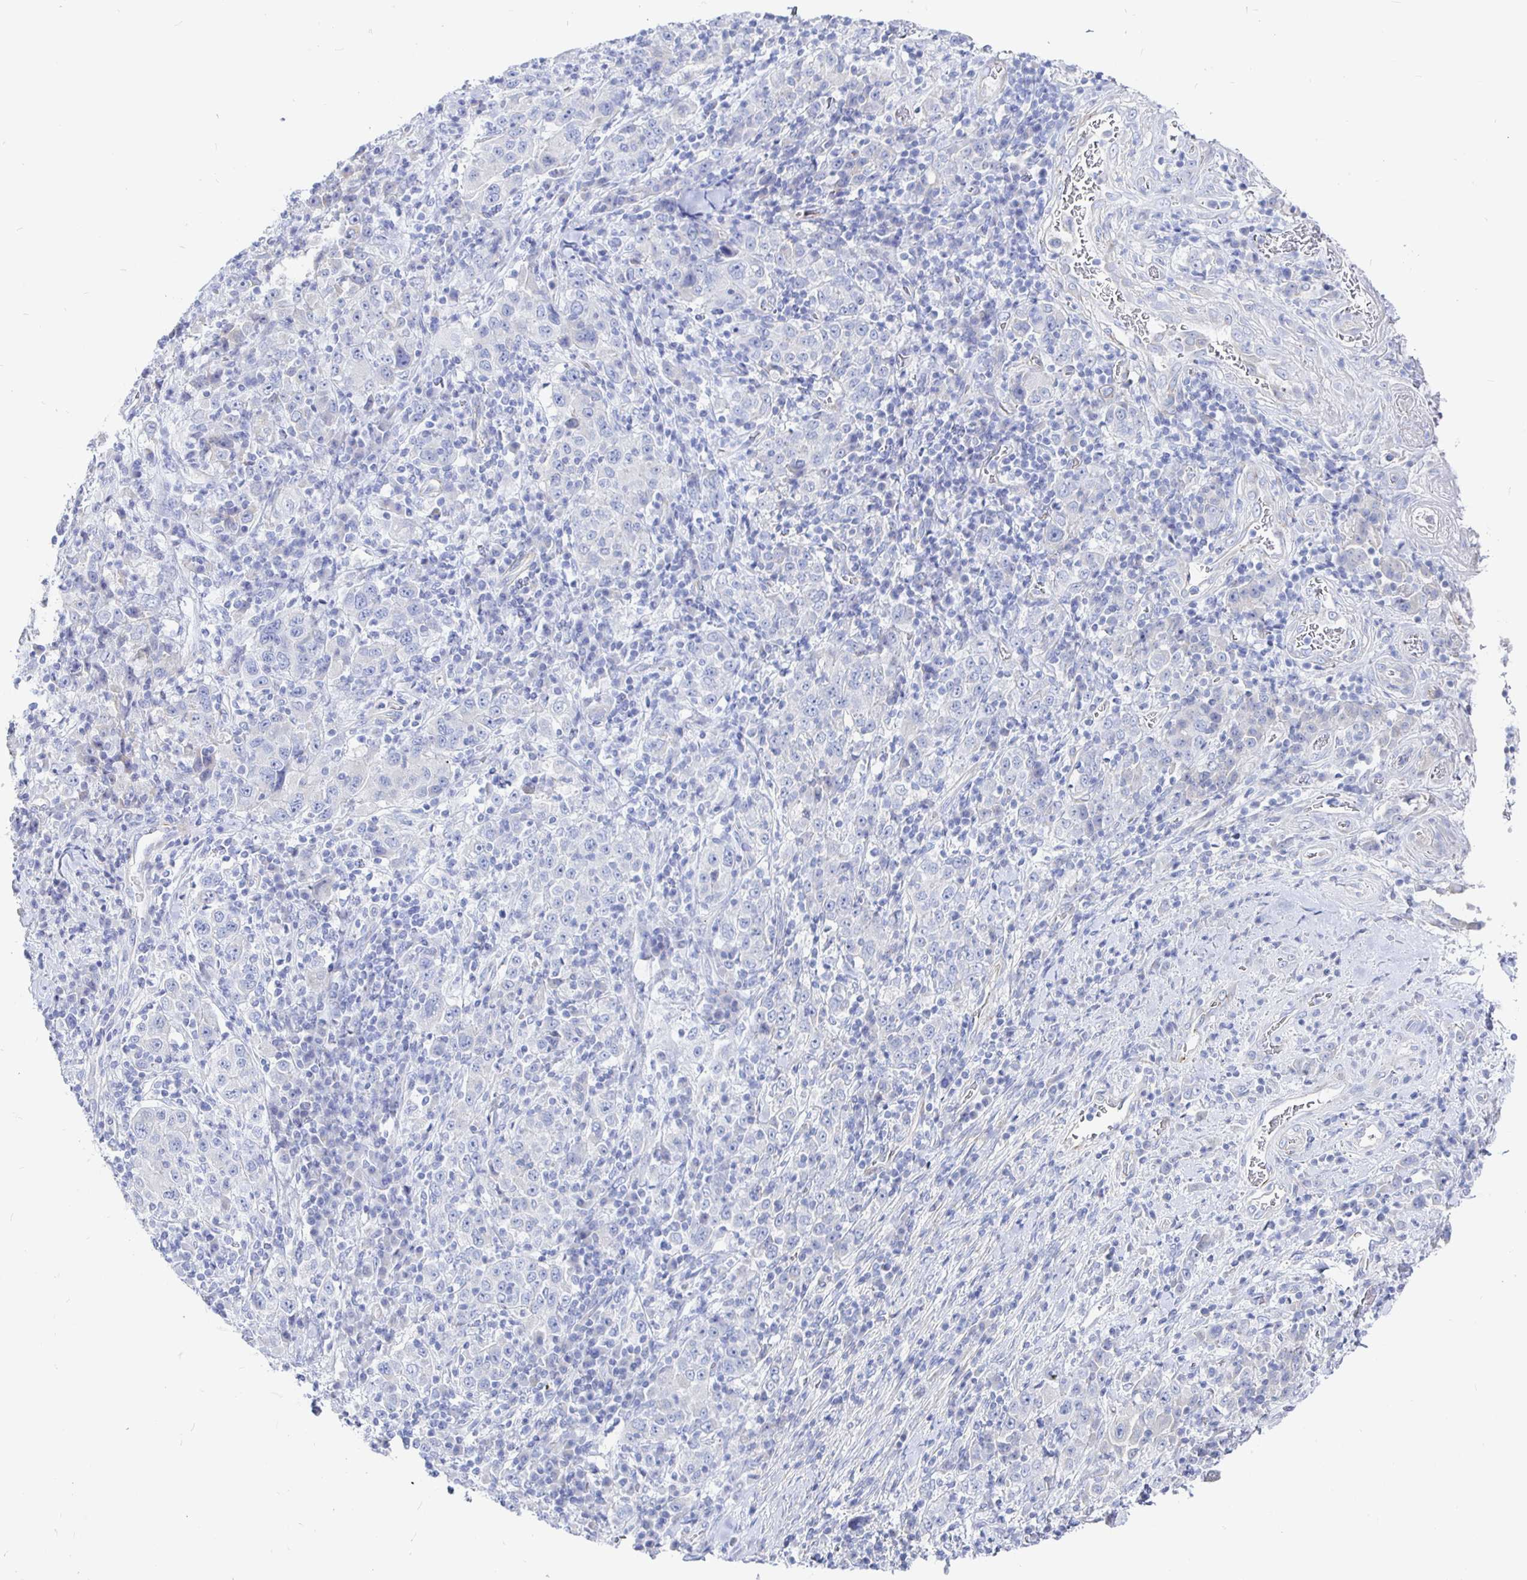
{"staining": {"intensity": "negative", "quantity": "none", "location": "none"}, "tissue": "stomach cancer", "cell_type": "Tumor cells", "image_type": "cancer", "snomed": [{"axis": "morphology", "description": "Normal tissue, NOS"}, {"axis": "morphology", "description": "Adenocarcinoma, NOS"}, {"axis": "topography", "description": "Stomach, upper"}, {"axis": "topography", "description": "Stomach"}], "caption": "Human stomach cancer (adenocarcinoma) stained for a protein using immunohistochemistry displays no staining in tumor cells.", "gene": "COX16", "patient": {"sex": "male", "age": 59}}